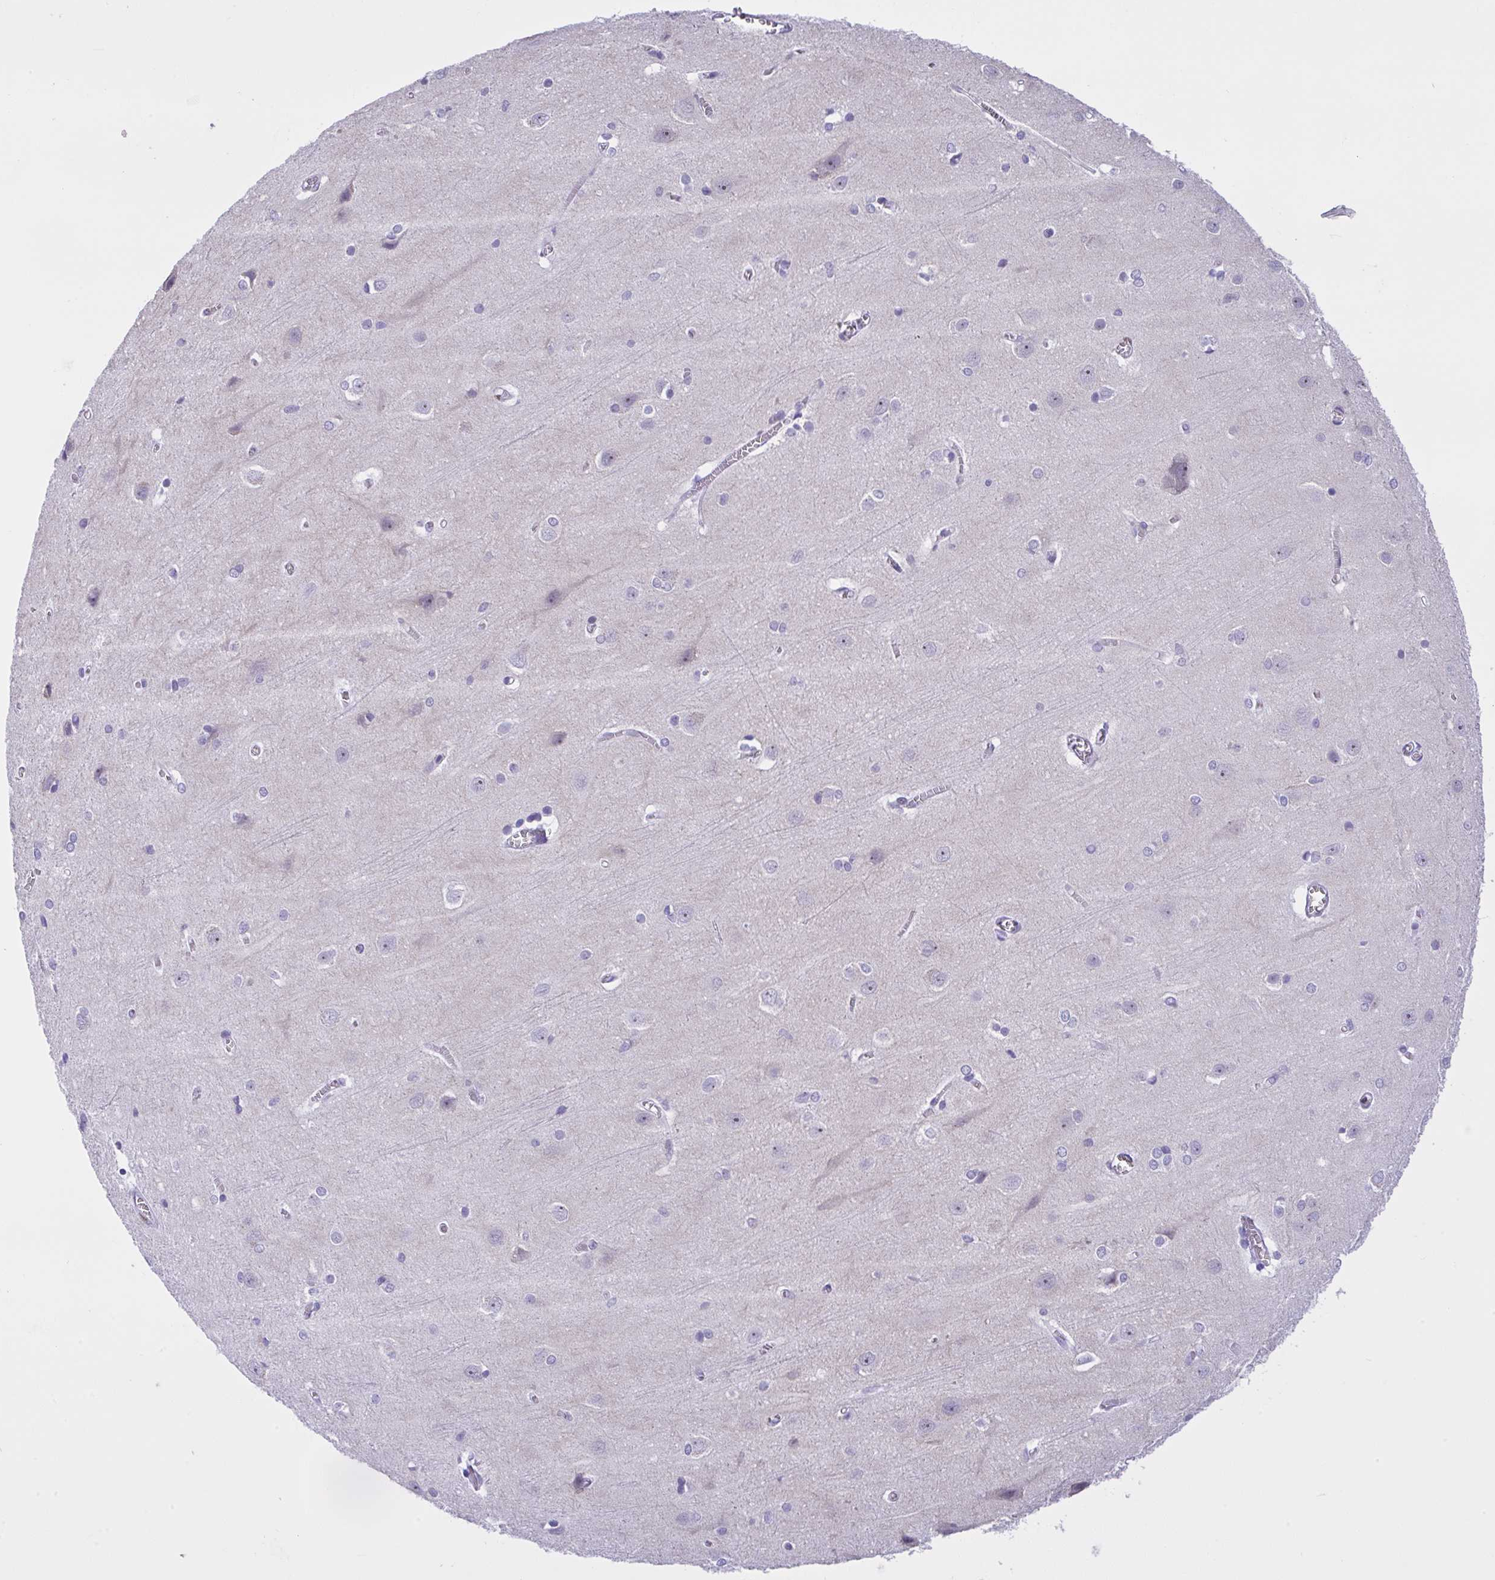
{"staining": {"intensity": "negative", "quantity": "none", "location": "none"}, "tissue": "cerebral cortex", "cell_type": "Endothelial cells", "image_type": "normal", "snomed": [{"axis": "morphology", "description": "Normal tissue, NOS"}, {"axis": "topography", "description": "Cerebral cortex"}], "caption": "Immunohistochemistry (IHC) of normal human cerebral cortex reveals no expression in endothelial cells. Nuclei are stained in blue.", "gene": "YBX2", "patient": {"sex": "male", "age": 37}}